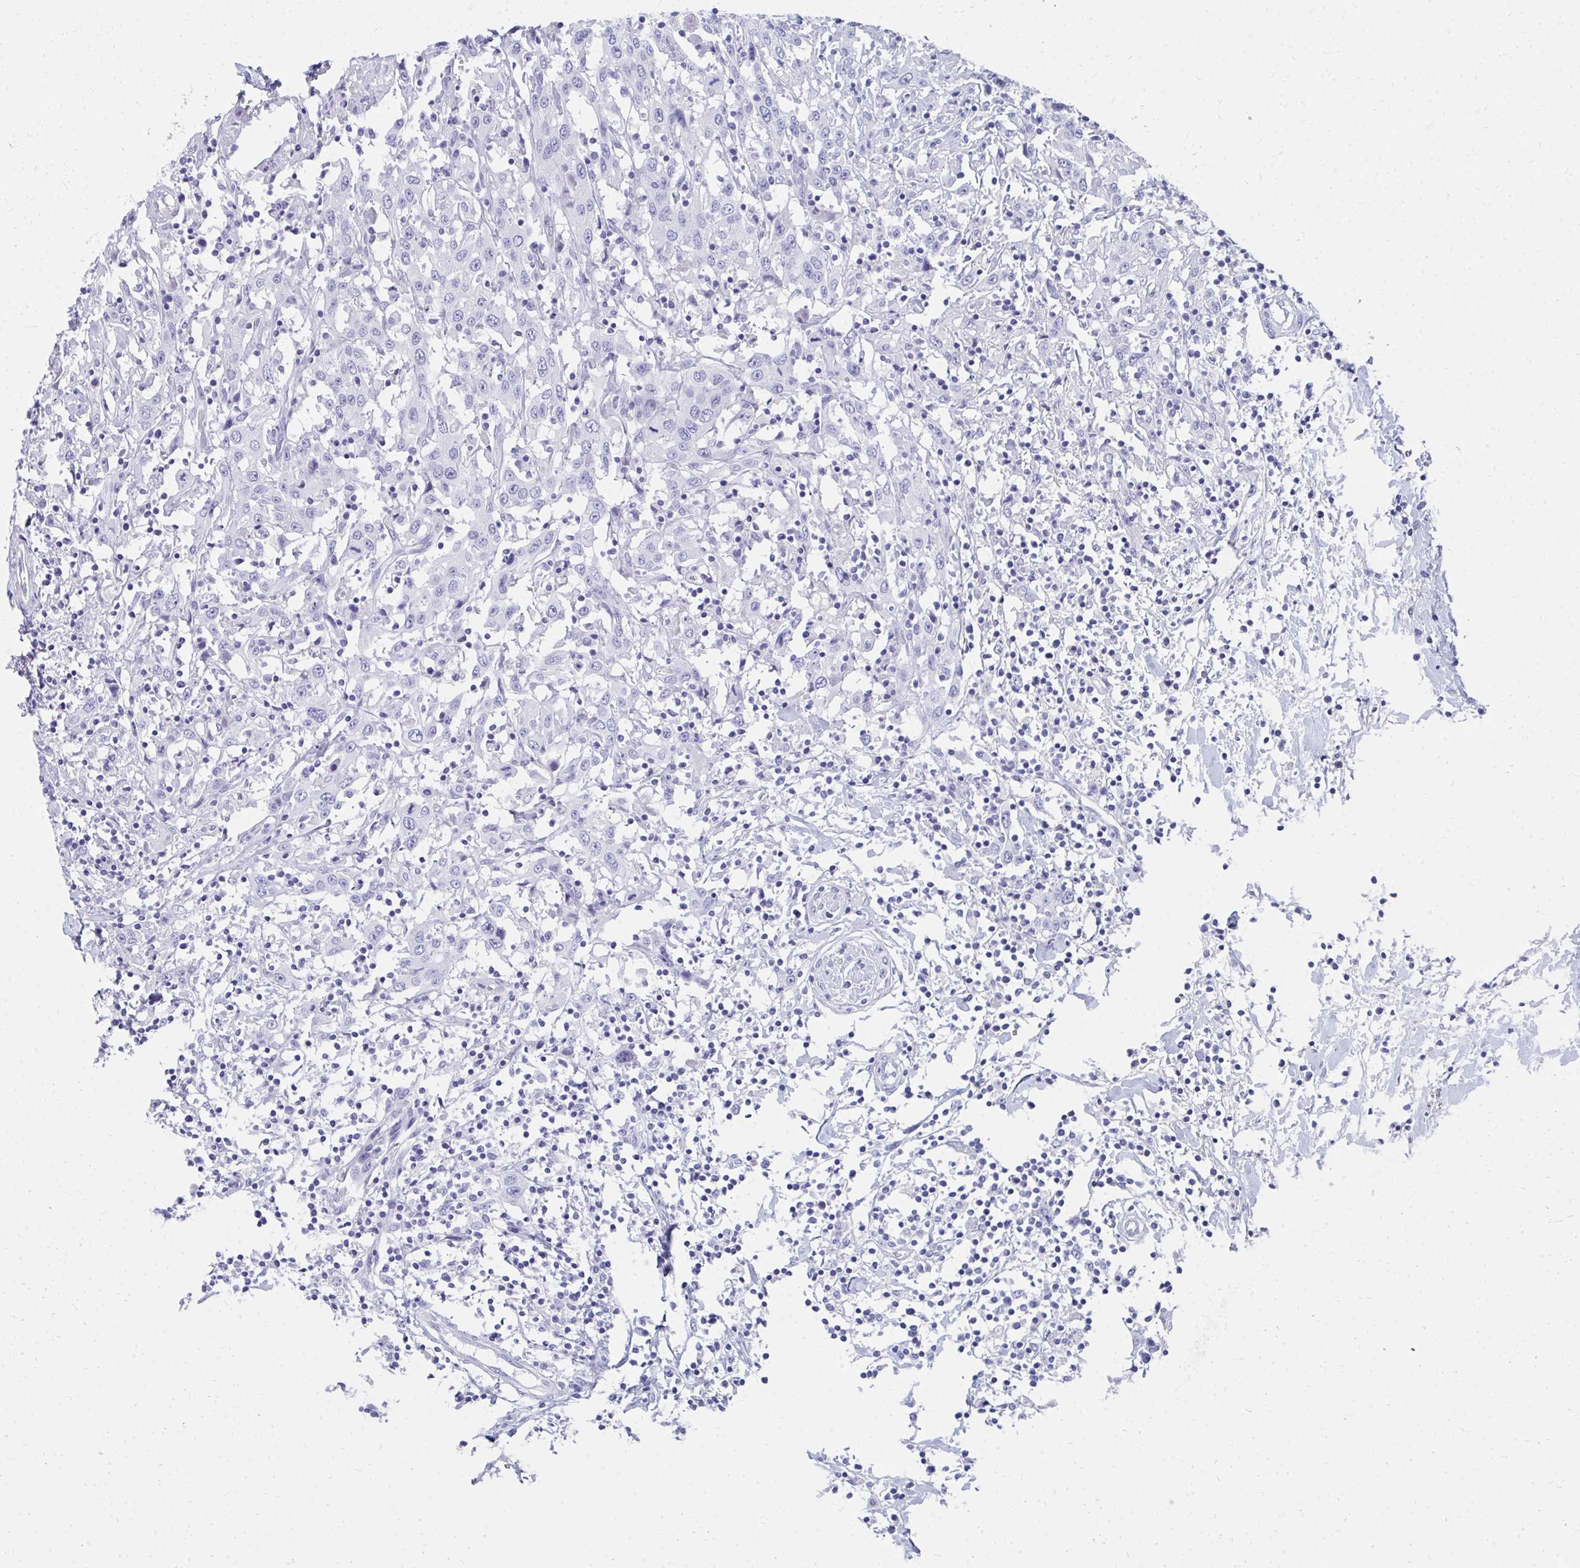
{"staining": {"intensity": "negative", "quantity": "none", "location": "none"}, "tissue": "urothelial cancer", "cell_type": "Tumor cells", "image_type": "cancer", "snomed": [{"axis": "morphology", "description": "Urothelial carcinoma, High grade"}, {"axis": "topography", "description": "Urinary bladder"}], "caption": "Immunohistochemistry of urothelial cancer shows no staining in tumor cells.", "gene": "HGD", "patient": {"sex": "male", "age": 61}}